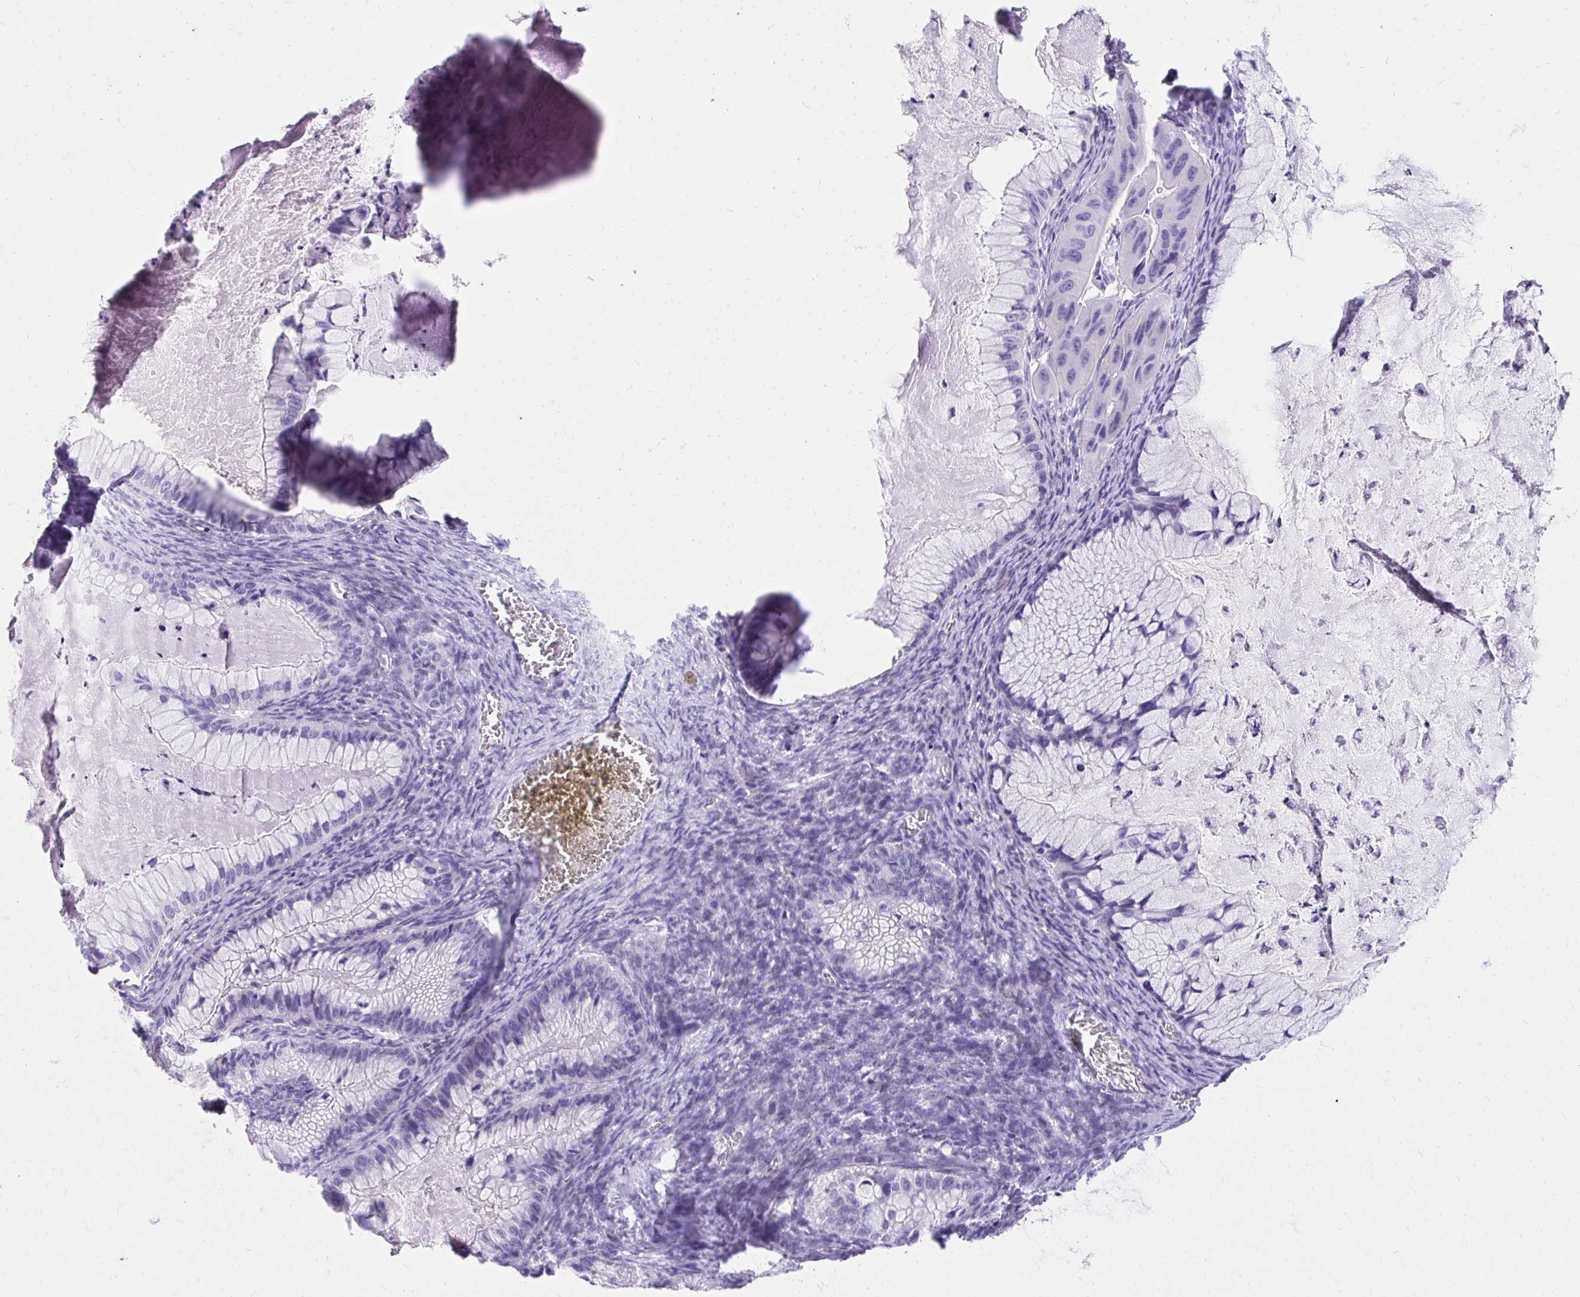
{"staining": {"intensity": "negative", "quantity": "none", "location": "none"}, "tissue": "ovarian cancer", "cell_type": "Tumor cells", "image_type": "cancer", "snomed": [{"axis": "morphology", "description": "Cystadenocarcinoma, mucinous, NOS"}, {"axis": "topography", "description": "Ovary"}], "caption": "Protein analysis of ovarian cancer displays no significant expression in tumor cells. Nuclei are stained in blue.", "gene": "KLK1", "patient": {"sex": "female", "age": 72}}